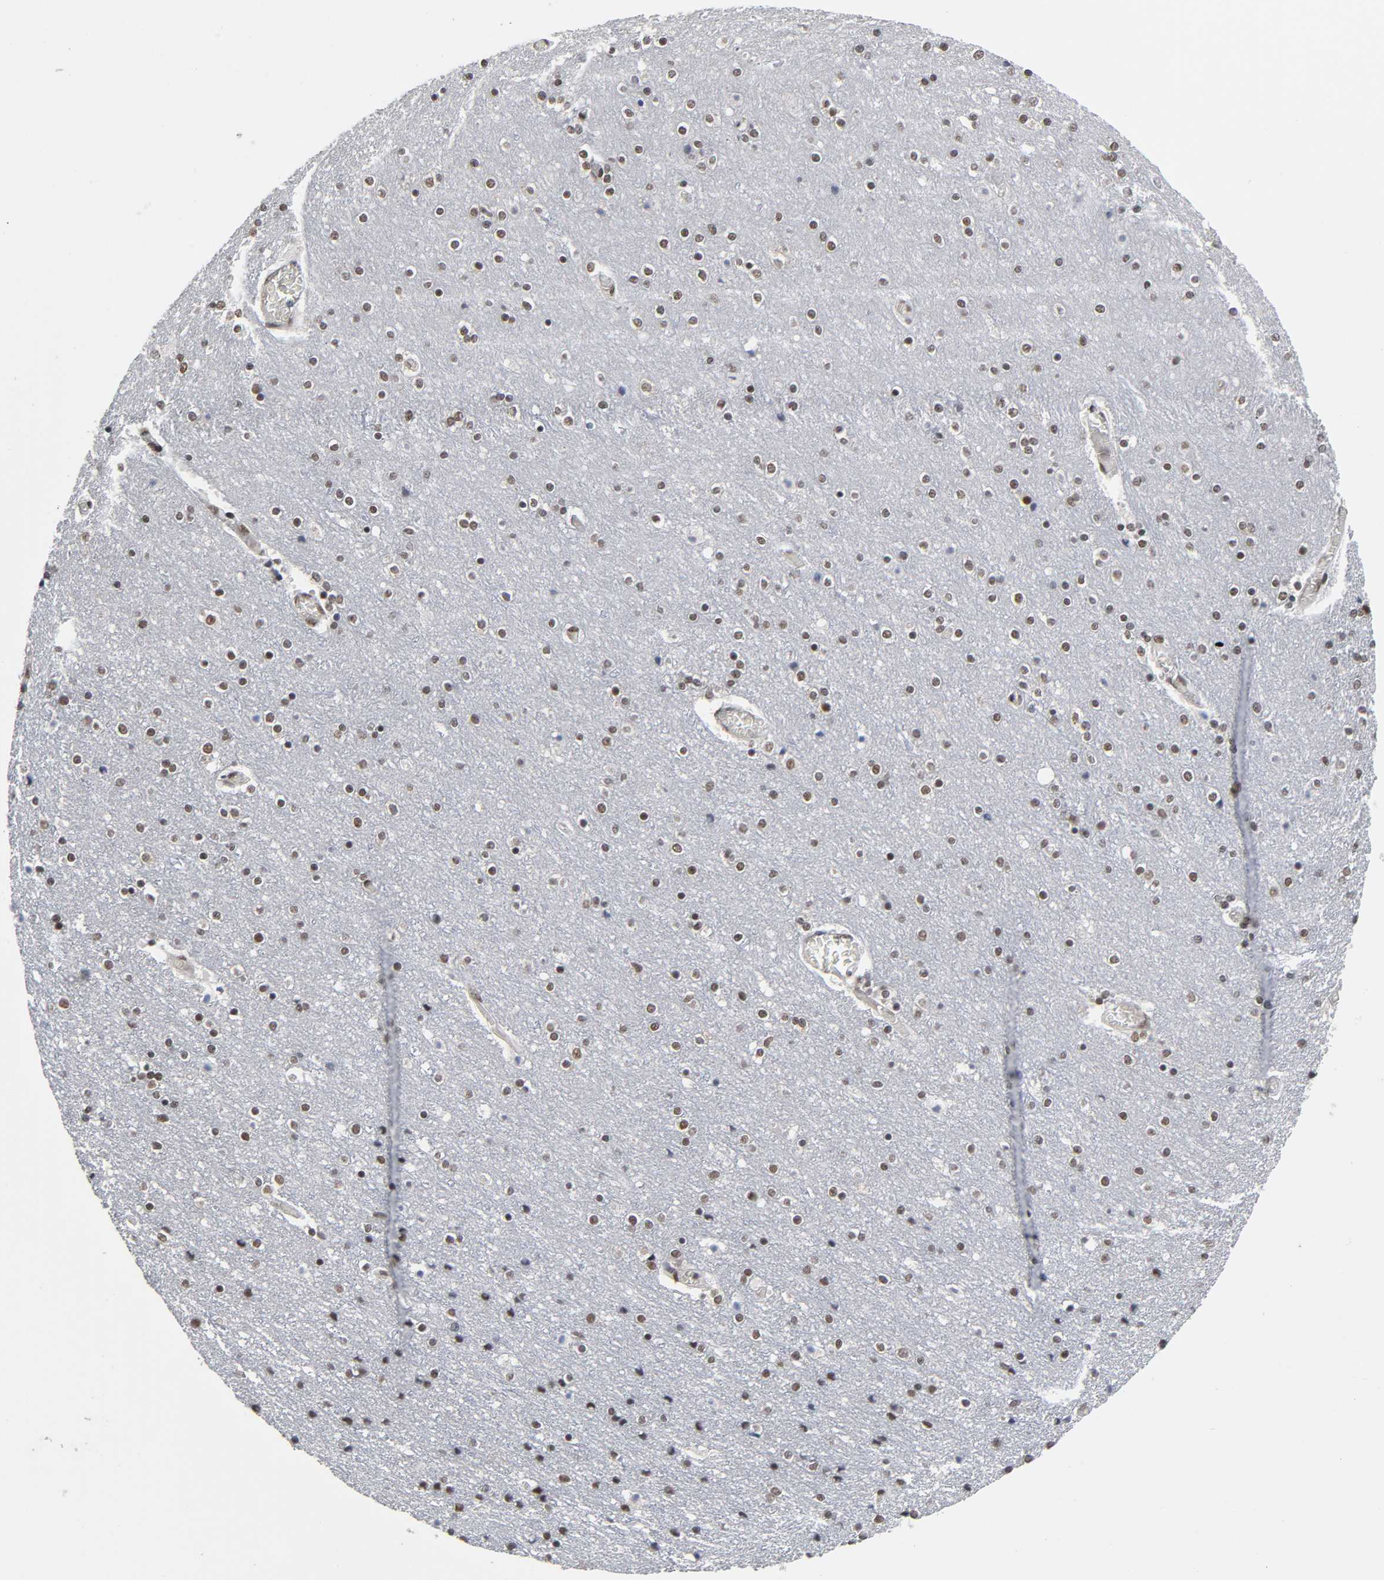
{"staining": {"intensity": "moderate", "quantity": ">75%", "location": "nuclear"}, "tissue": "cerebral cortex", "cell_type": "Endothelial cells", "image_type": "normal", "snomed": [{"axis": "morphology", "description": "Normal tissue, NOS"}, {"axis": "topography", "description": "Cerebral cortex"}], "caption": "The histopathology image reveals staining of benign cerebral cortex, revealing moderate nuclear protein expression (brown color) within endothelial cells. (DAB IHC, brown staining for protein, blue staining for nuclei).", "gene": "TRIM33", "patient": {"sex": "female", "age": 54}}